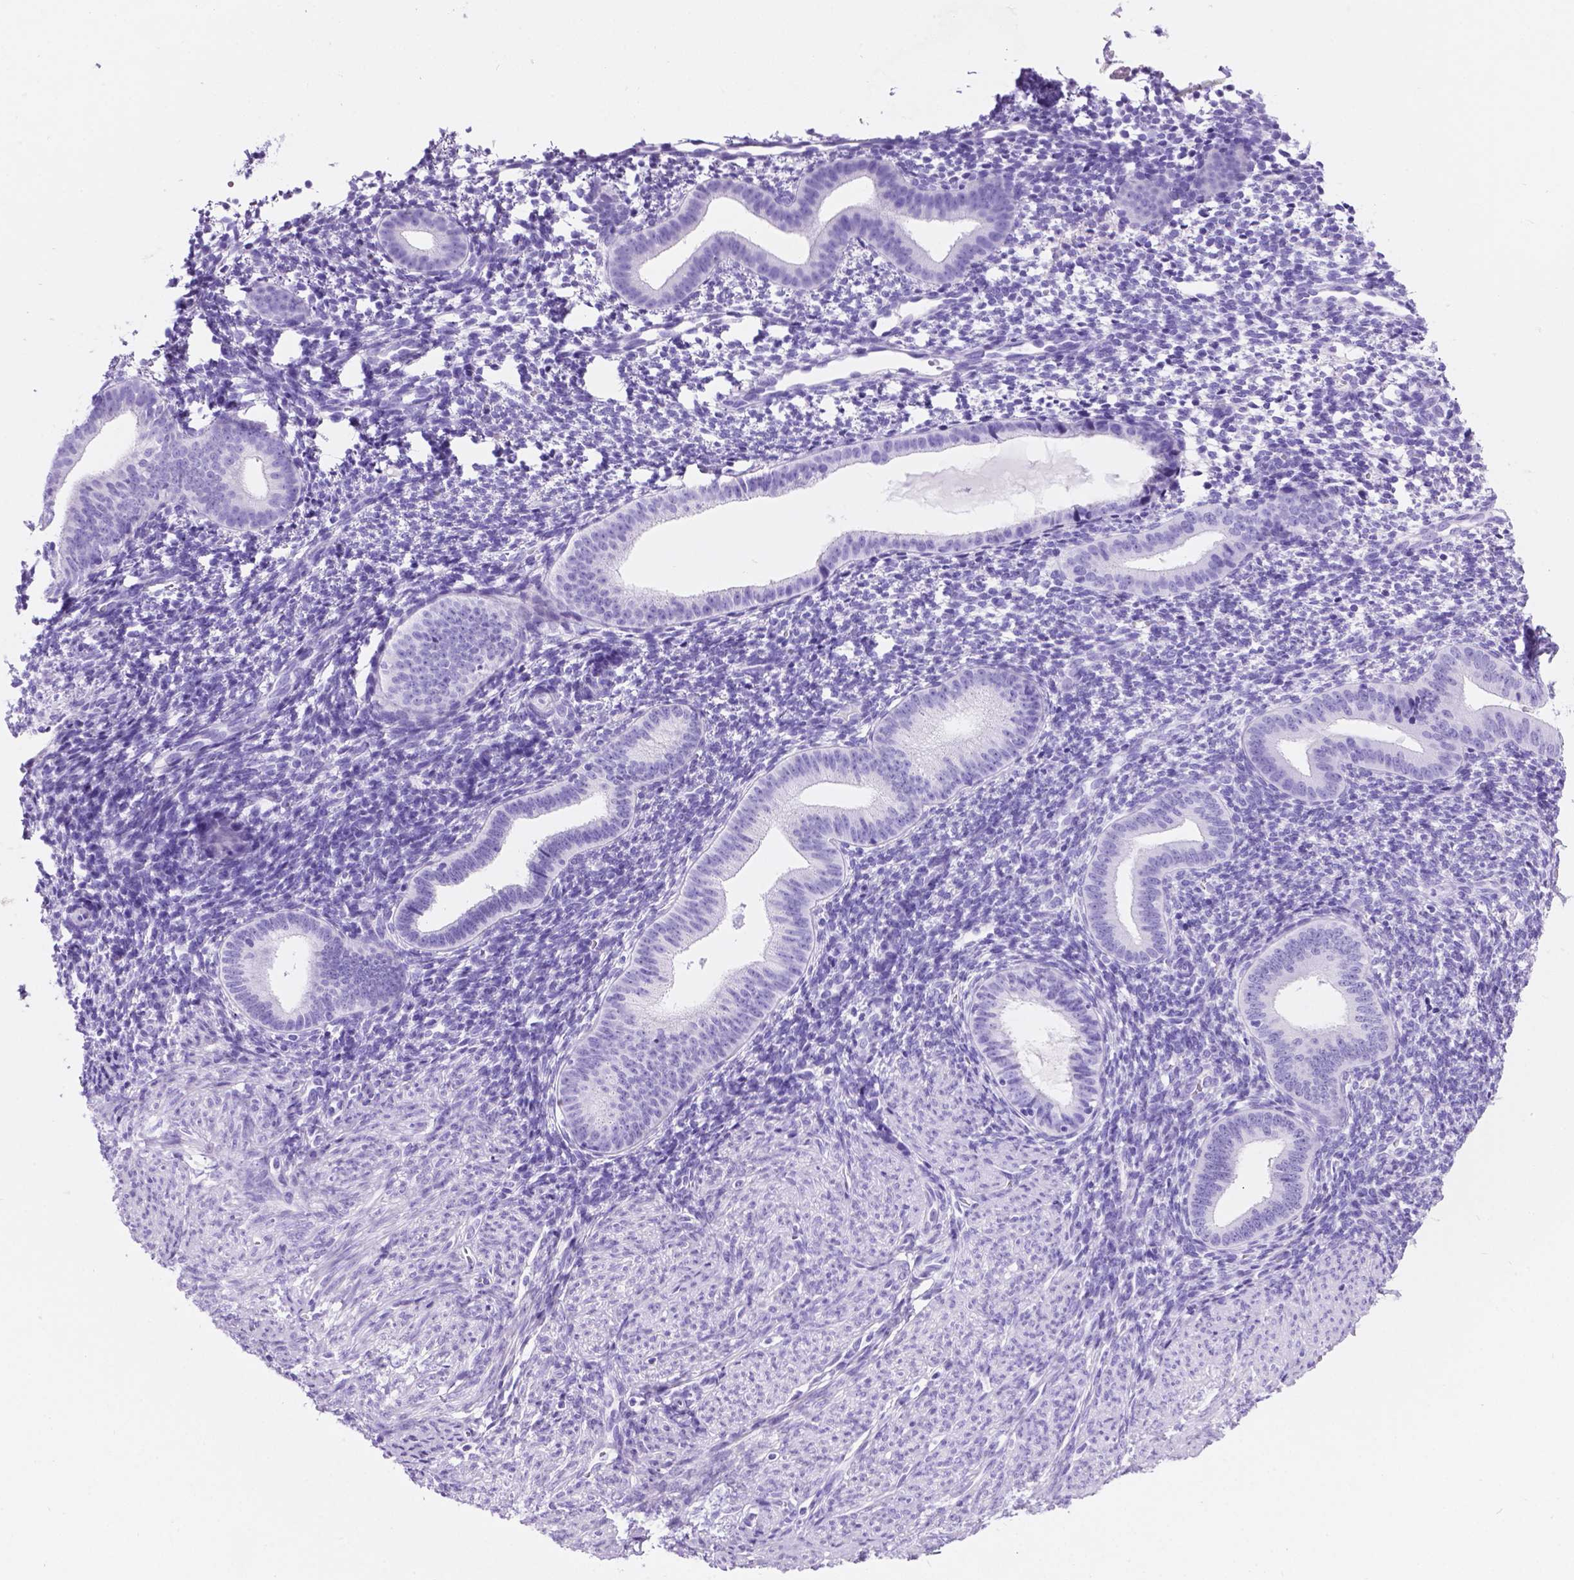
{"staining": {"intensity": "negative", "quantity": "none", "location": "none"}, "tissue": "endometrium", "cell_type": "Cells in endometrial stroma", "image_type": "normal", "snomed": [{"axis": "morphology", "description": "Normal tissue, NOS"}, {"axis": "topography", "description": "Endometrium"}], "caption": "Immunohistochemical staining of normal endometrium exhibits no significant expression in cells in endometrial stroma. (DAB immunohistochemistry with hematoxylin counter stain).", "gene": "C17orf107", "patient": {"sex": "female", "age": 40}}